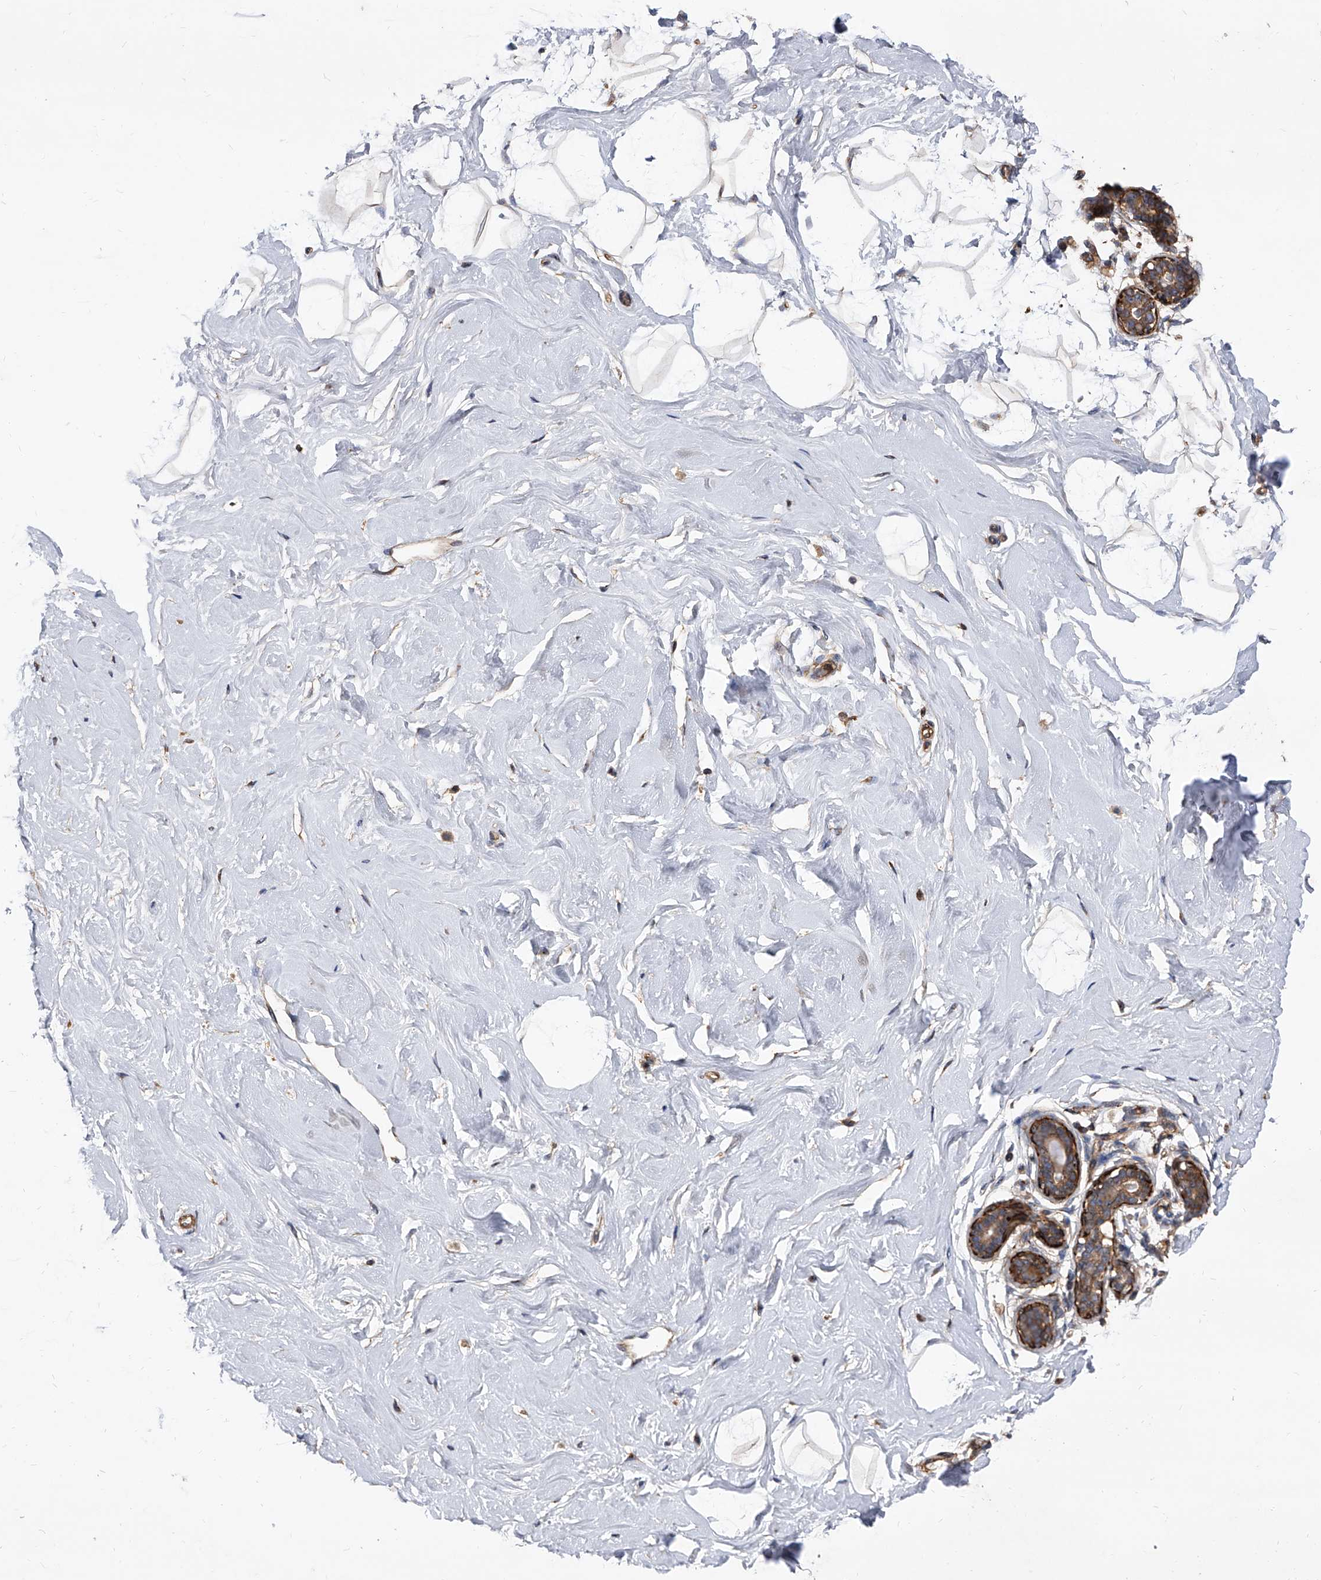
{"staining": {"intensity": "weak", "quantity": ">75%", "location": "cytoplasmic/membranous"}, "tissue": "breast", "cell_type": "Adipocytes", "image_type": "normal", "snomed": [{"axis": "morphology", "description": "Normal tissue, NOS"}, {"axis": "morphology", "description": "Adenoma, NOS"}, {"axis": "topography", "description": "Breast"}], "caption": "Protein staining by immunohistochemistry (IHC) exhibits weak cytoplasmic/membranous staining in about >75% of adipocytes in normal breast. (Brightfield microscopy of DAB IHC at high magnification).", "gene": "PISD", "patient": {"sex": "female", "age": 23}}